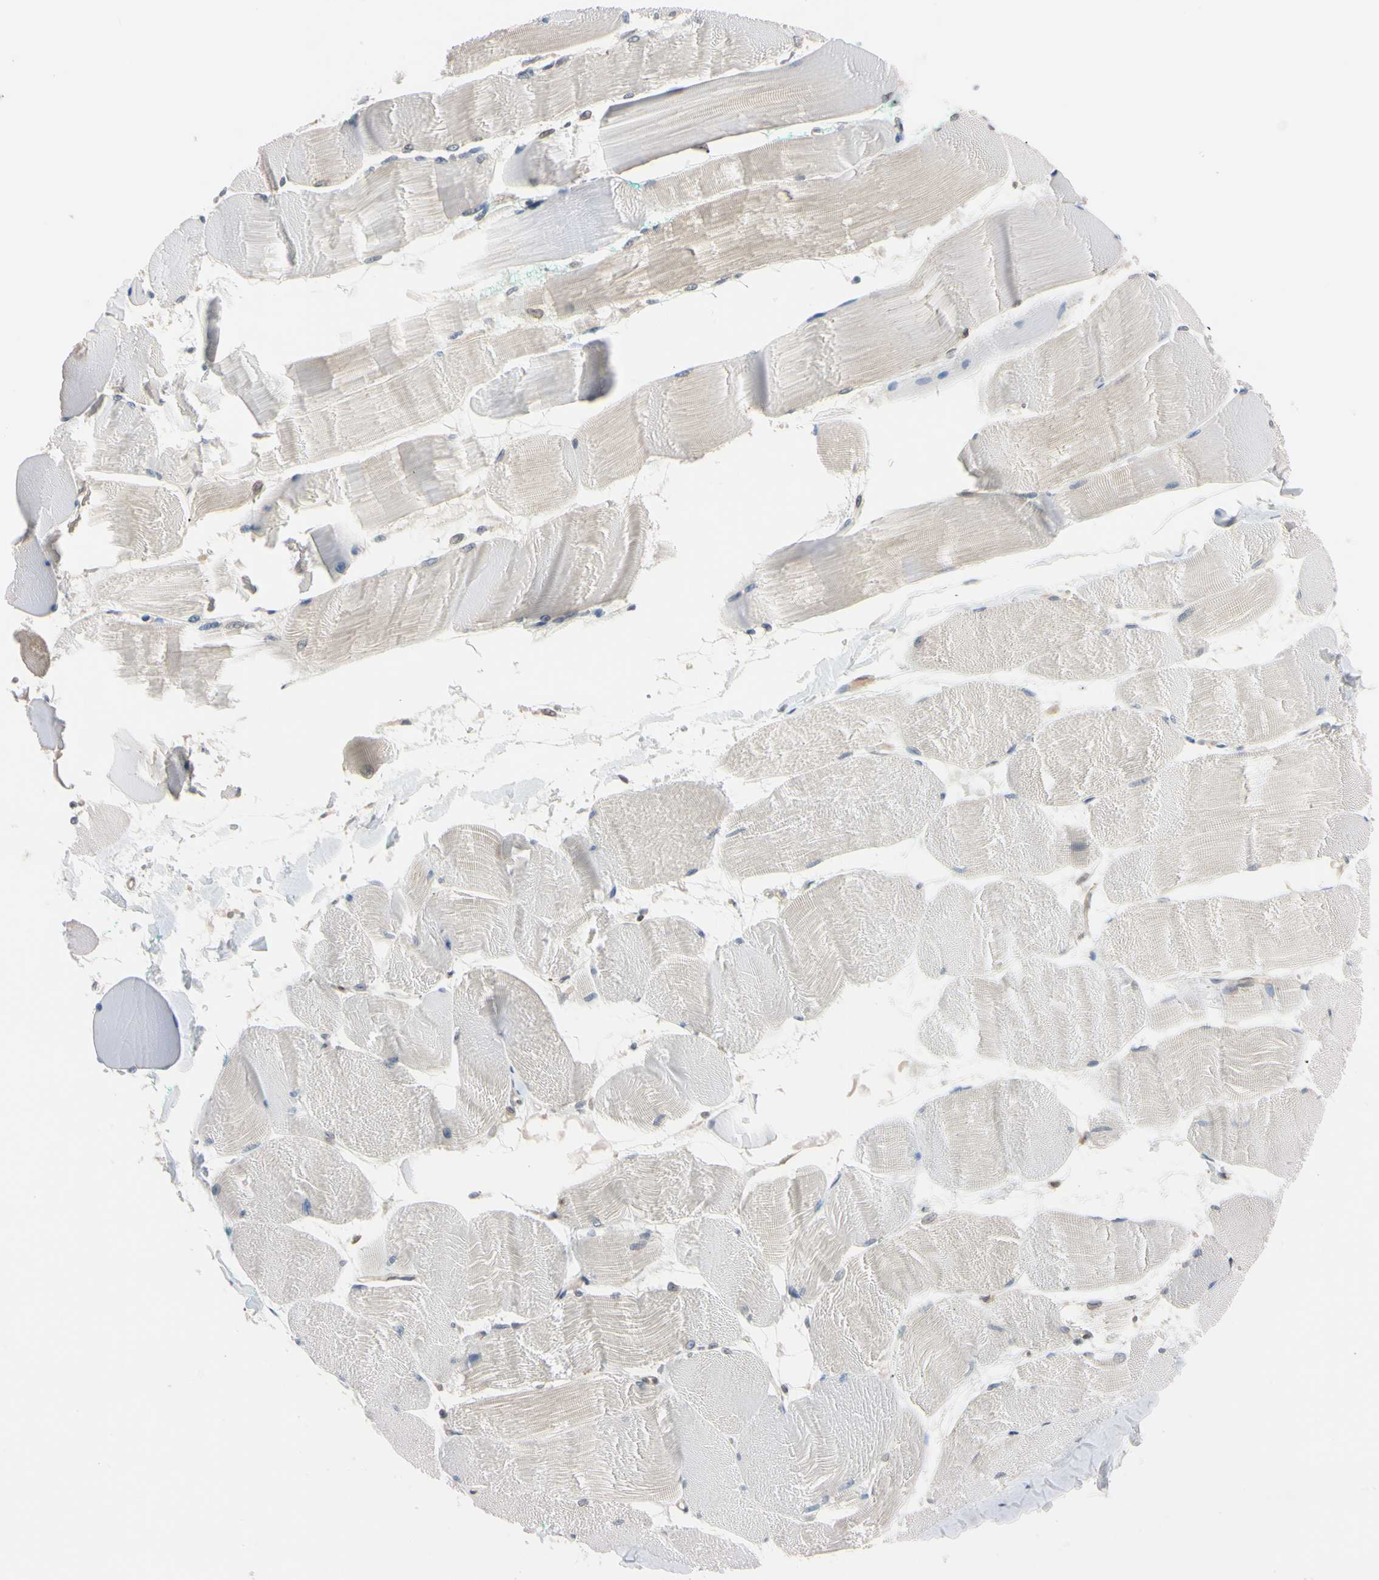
{"staining": {"intensity": "negative", "quantity": "none", "location": "none"}, "tissue": "skeletal muscle", "cell_type": "Myocytes", "image_type": "normal", "snomed": [{"axis": "morphology", "description": "Normal tissue, NOS"}, {"axis": "morphology", "description": "Squamous cell carcinoma, NOS"}, {"axis": "topography", "description": "Skeletal muscle"}], "caption": "DAB (3,3'-diaminobenzidine) immunohistochemical staining of benign human skeletal muscle displays no significant staining in myocytes. (DAB (3,3'-diaminobenzidine) immunohistochemistry with hematoxylin counter stain).", "gene": "UBE2I", "patient": {"sex": "male", "age": 51}}